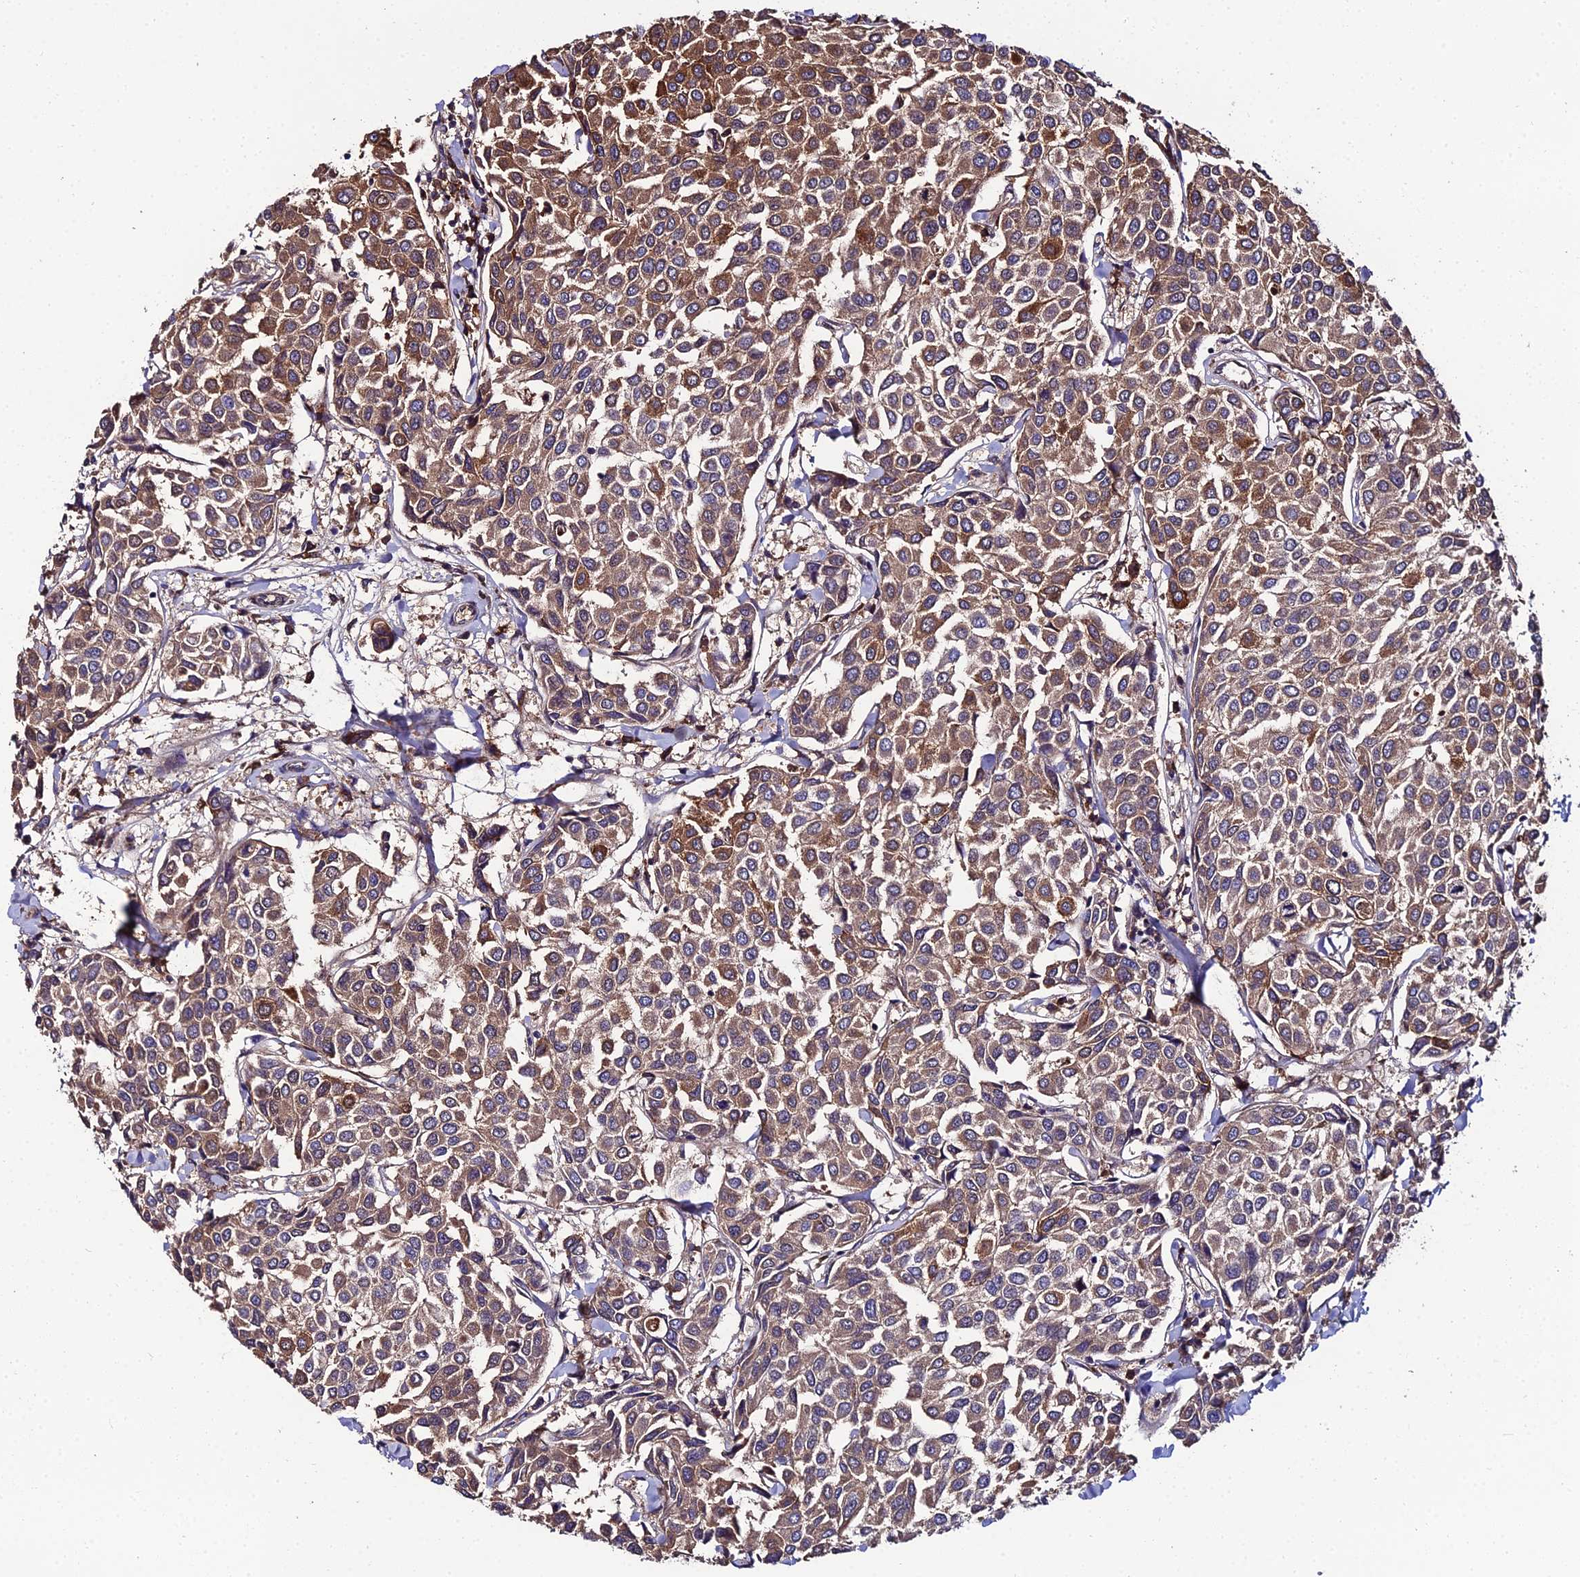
{"staining": {"intensity": "moderate", "quantity": ">75%", "location": "cytoplasmic/membranous"}, "tissue": "breast cancer", "cell_type": "Tumor cells", "image_type": "cancer", "snomed": [{"axis": "morphology", "description": "Duct carcinoma"}, {"axis": "topography", "description": "Breast"}], "caption": "Immunohistochemistry (DAB) staining of breast cancer exhibits moderate cytoplasmic/membranous protein positivity in about >75% of tumor cells. Nuclei are stained in blue.", "gene": "DDX19A", "patient": {"sex": "female", "age": 55}}